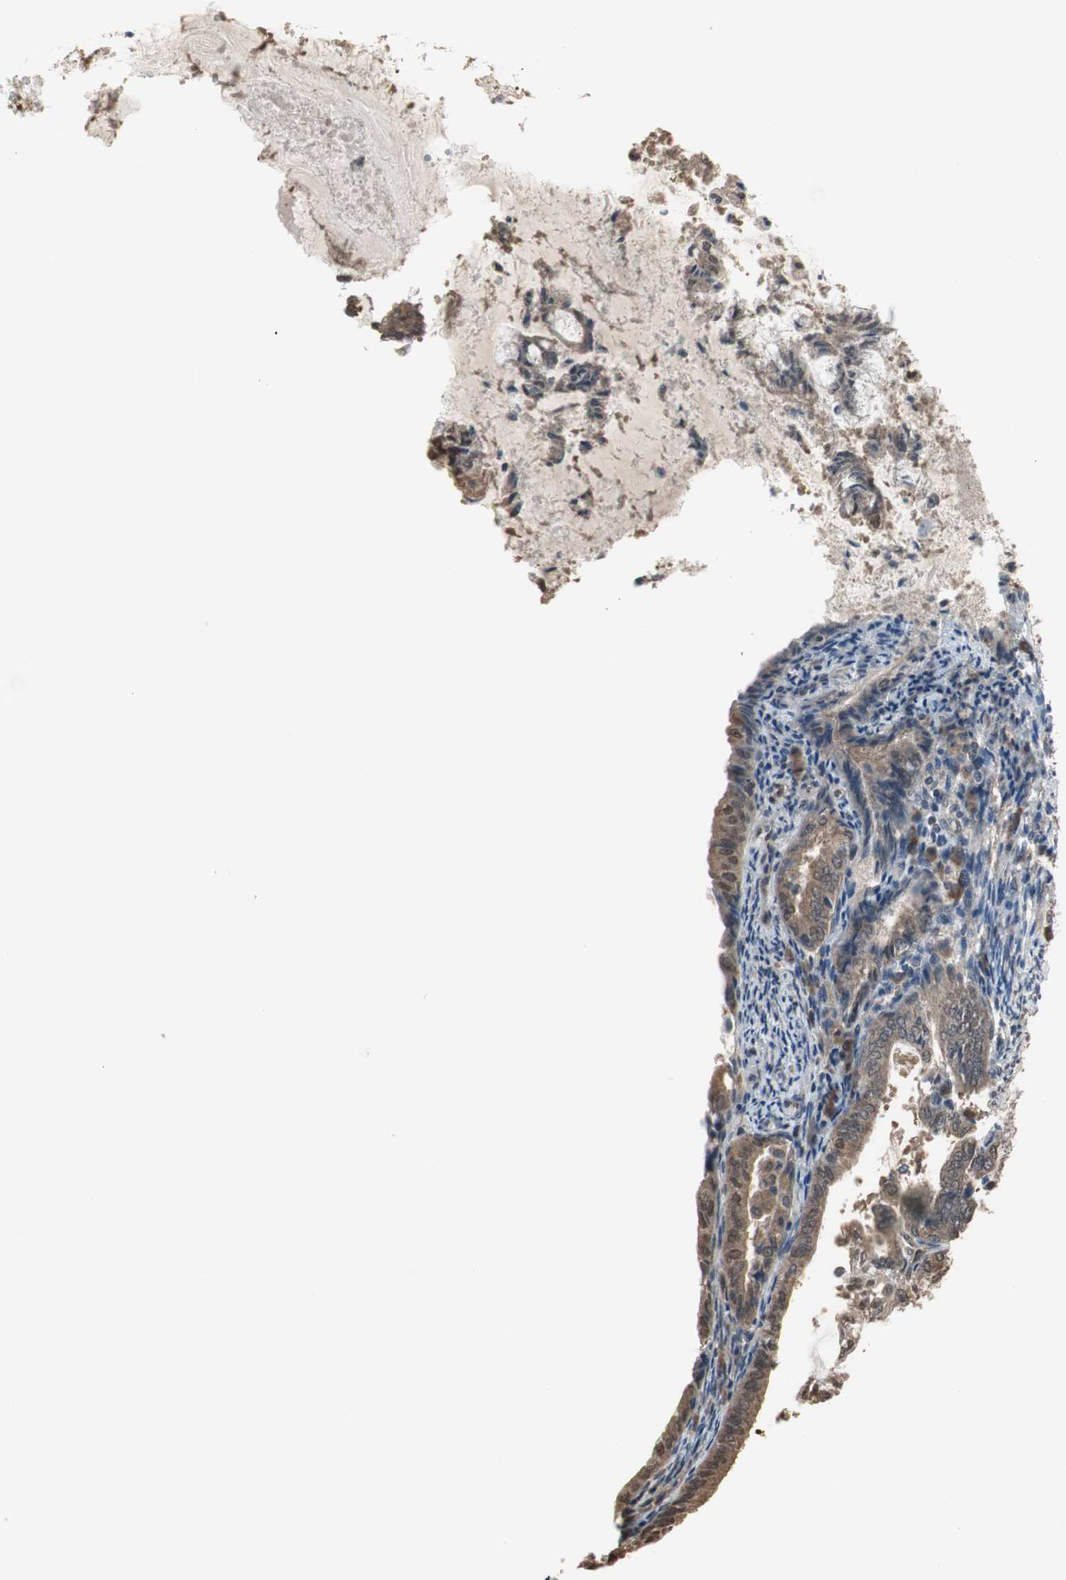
{"staining": {"intensity": "moderate", "quantity": ">75%", "location": "cytoplasmic/membranous"}, "tissue": "endometrial cancer", "cell_type": "Tumor cells", "image_type": "cancer", "snomed": [{"axis": "morphology", "description": "Adenocarcinoma, NOS"}, {"axis": "topography", "description": "Endometrium"}], "caption": "A micrograph of endometrial cancer (adenocarcinoma) stained for a protein exhibits moderate cytoplasmic/membranous brown staining in tumor cells.", "gene": "PNPLA7", "patient": {"sex": "female", "age": 86}}